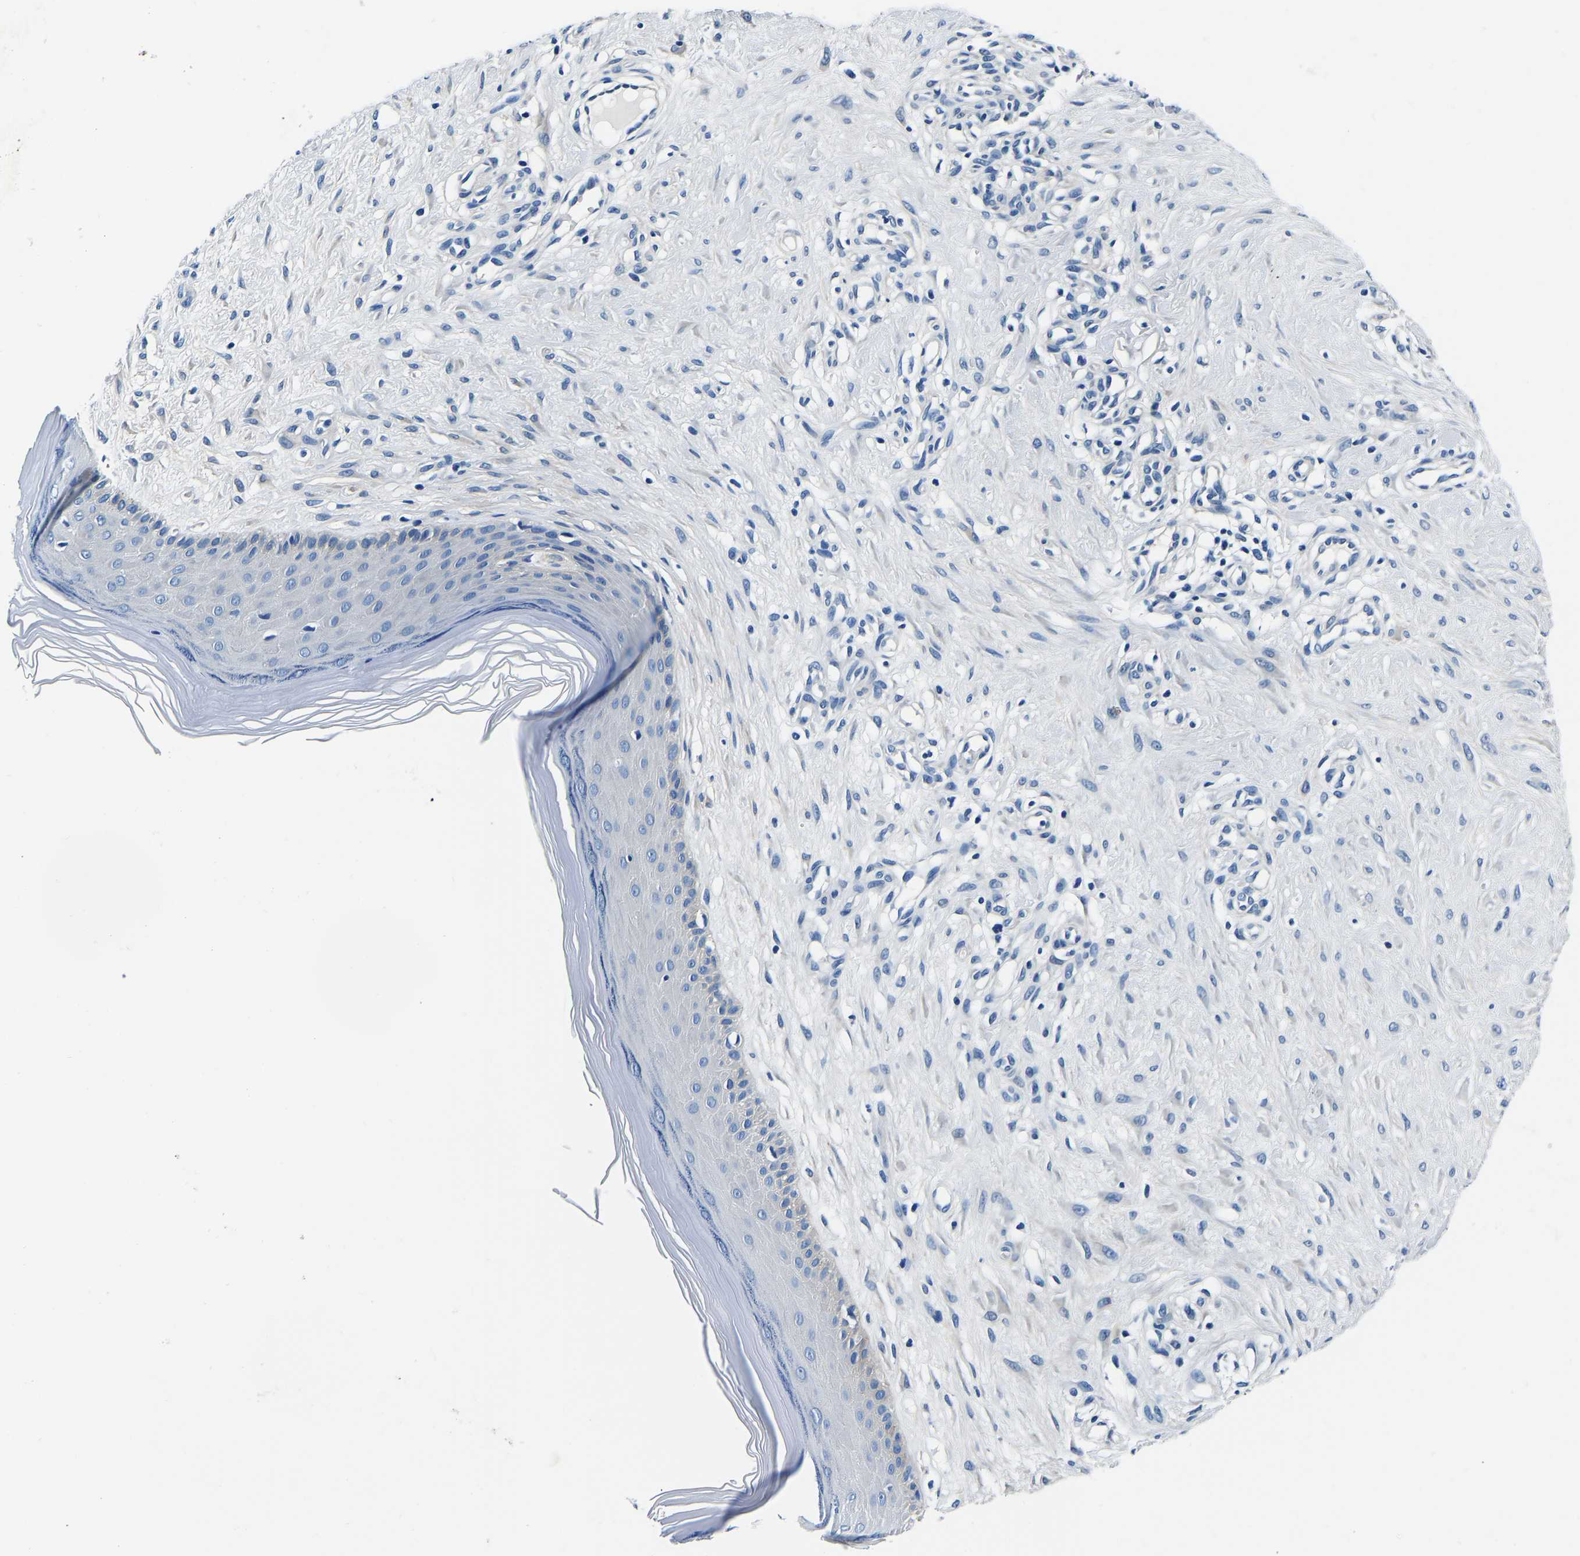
{"staining": {"intensity": "negative", "quantity": "none", "location": "none"}, "tissue": "skin", "cell_type": "Fibroblasts", "image_type": "normal", "snomed": [{"axis": "morphology", "description": "Normal tissue, NOS"}, {"axis": "topography", "description": "Skin"}], "caption": "A high-resolution image shows immunohistochemistry (IHC) staining of normal skin, which reveals no significant staining in fibroblasts. (DAB (3,3'-diaminobenzidine) immunohistochemistry (IHC), high magnification).", "gene": "ACO1", "patient": {"sex": "male", "age": 41}}